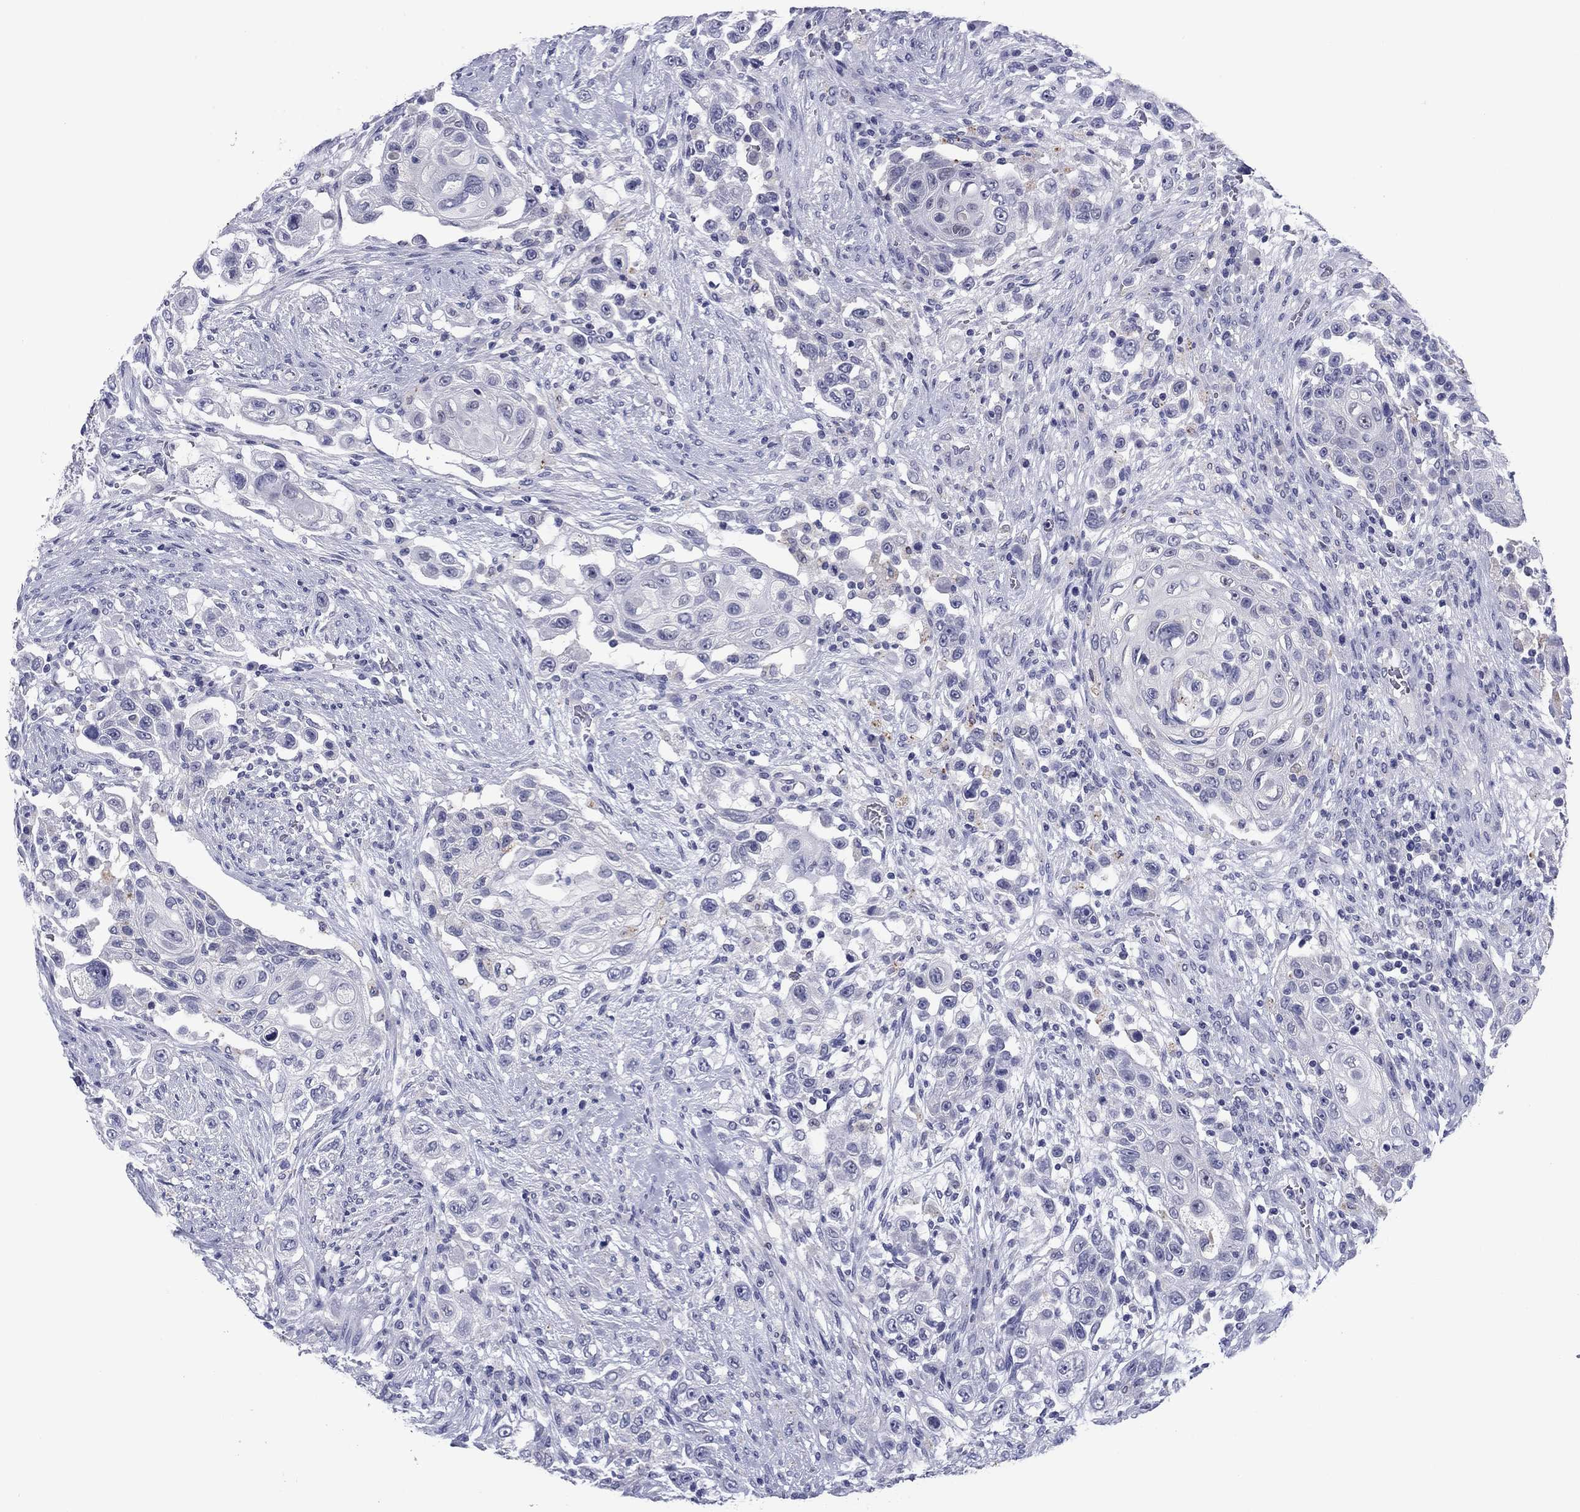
{"staining": {"intensity": "negative", "quantity": "none", "location": "none"}, "tissue": "urothelial cancer", "cell_type": "Tumor cells", "image_type": "cancer", "snomed": [{"axis": "morphology", "description": "Urothelial carcinoma, High grade"}, {"axis": "topography", "description": "Urinary bladder"}], "caption": "Tumor cells are negative for brown protein staining in high-grade urothelial carcinoma. (DAB IHC visualized using brightfield microscopy, high magnification).", "gene": "TCFL5", "patient": {"sex": "female", "age": 56}}